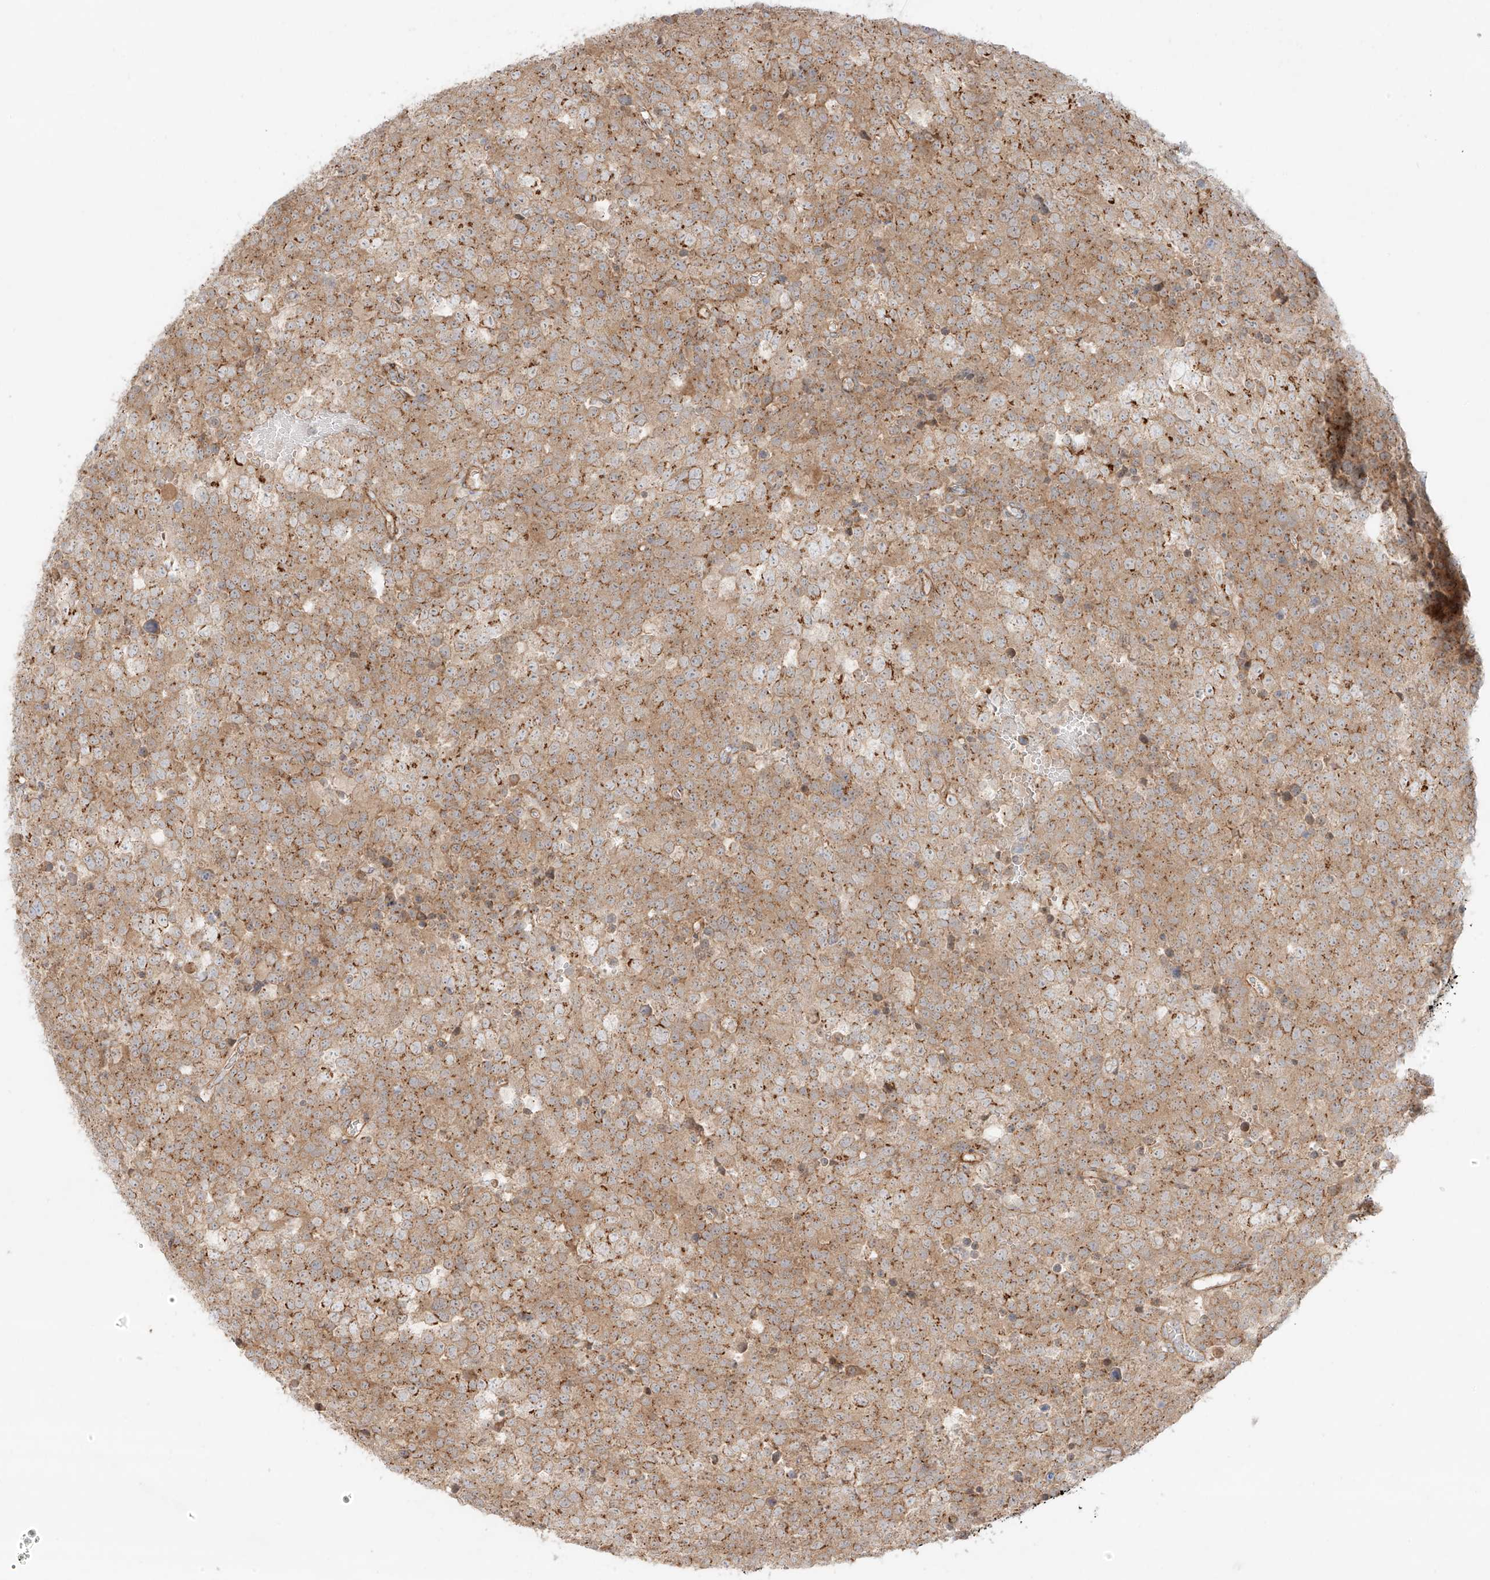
{"staining": {"intensity": "moderate", "quantity": ">75%", "location": "cytoplasmic/membranous"}, "tissue": "testis cancer", "cell_type": "Tumor cells", "image_type": "cancer", "snomed": [{"axis": "morphology", "description": "Seminoma, NOS"}, {"axis": "topography", "description": "Testis"}], "caption": "Protein expression analysis of human testis cancer (seminoma) reveals moderate cytoplasmic/membranous expression in about >75% of tumor cells. The staining is performed using DAB brown chromogen to label protein expression. The nuclei are counter-stained blue using hematoxylin.", "gene": "ZNF287", "patient": {"sex": "male", "age": 71}}